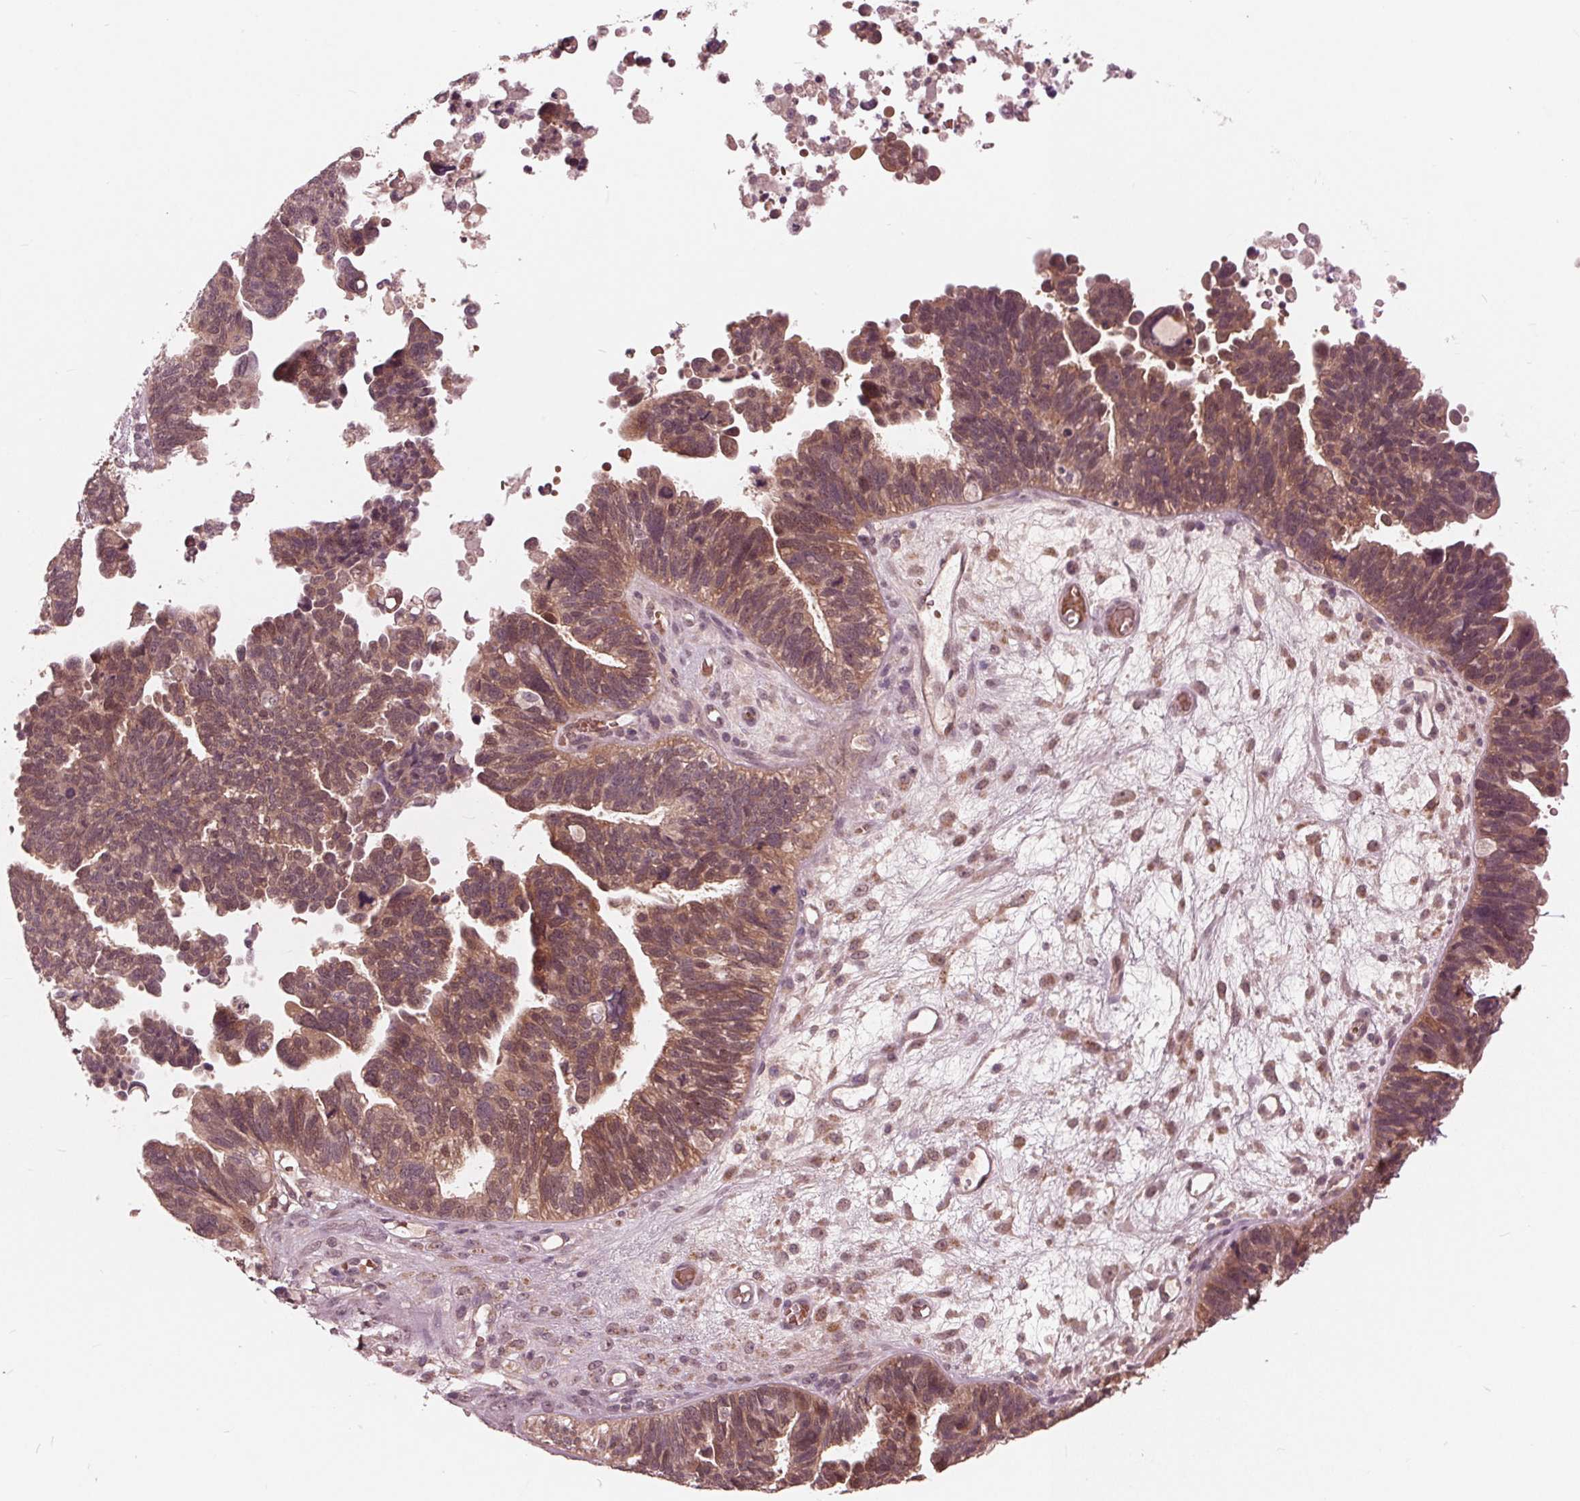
{"staining": {"intensity": "moderate", "quantity": ">75%", "location": "cytoplasmic/membranous,nuclear"}, "tissue": "ovarian cancer", "cell_type": "Tumor cells", "image_type": "cancer", "snomed": [{"axis": "morphology", "description": "Cystadenocarcinoma, serous, NOS"}, {"axis": "topography", "description": "Ovary"}], "caption": "This is an image of immunohistochemistry (IHC) staining of serous cystadenocarcinoma (ovarian), which shows moderate positivity in the cytoplasmic/membranous and nuclear of tumor cells.", "gene": "UBALD1", "patient": {"sex": "female", "age": 60}}